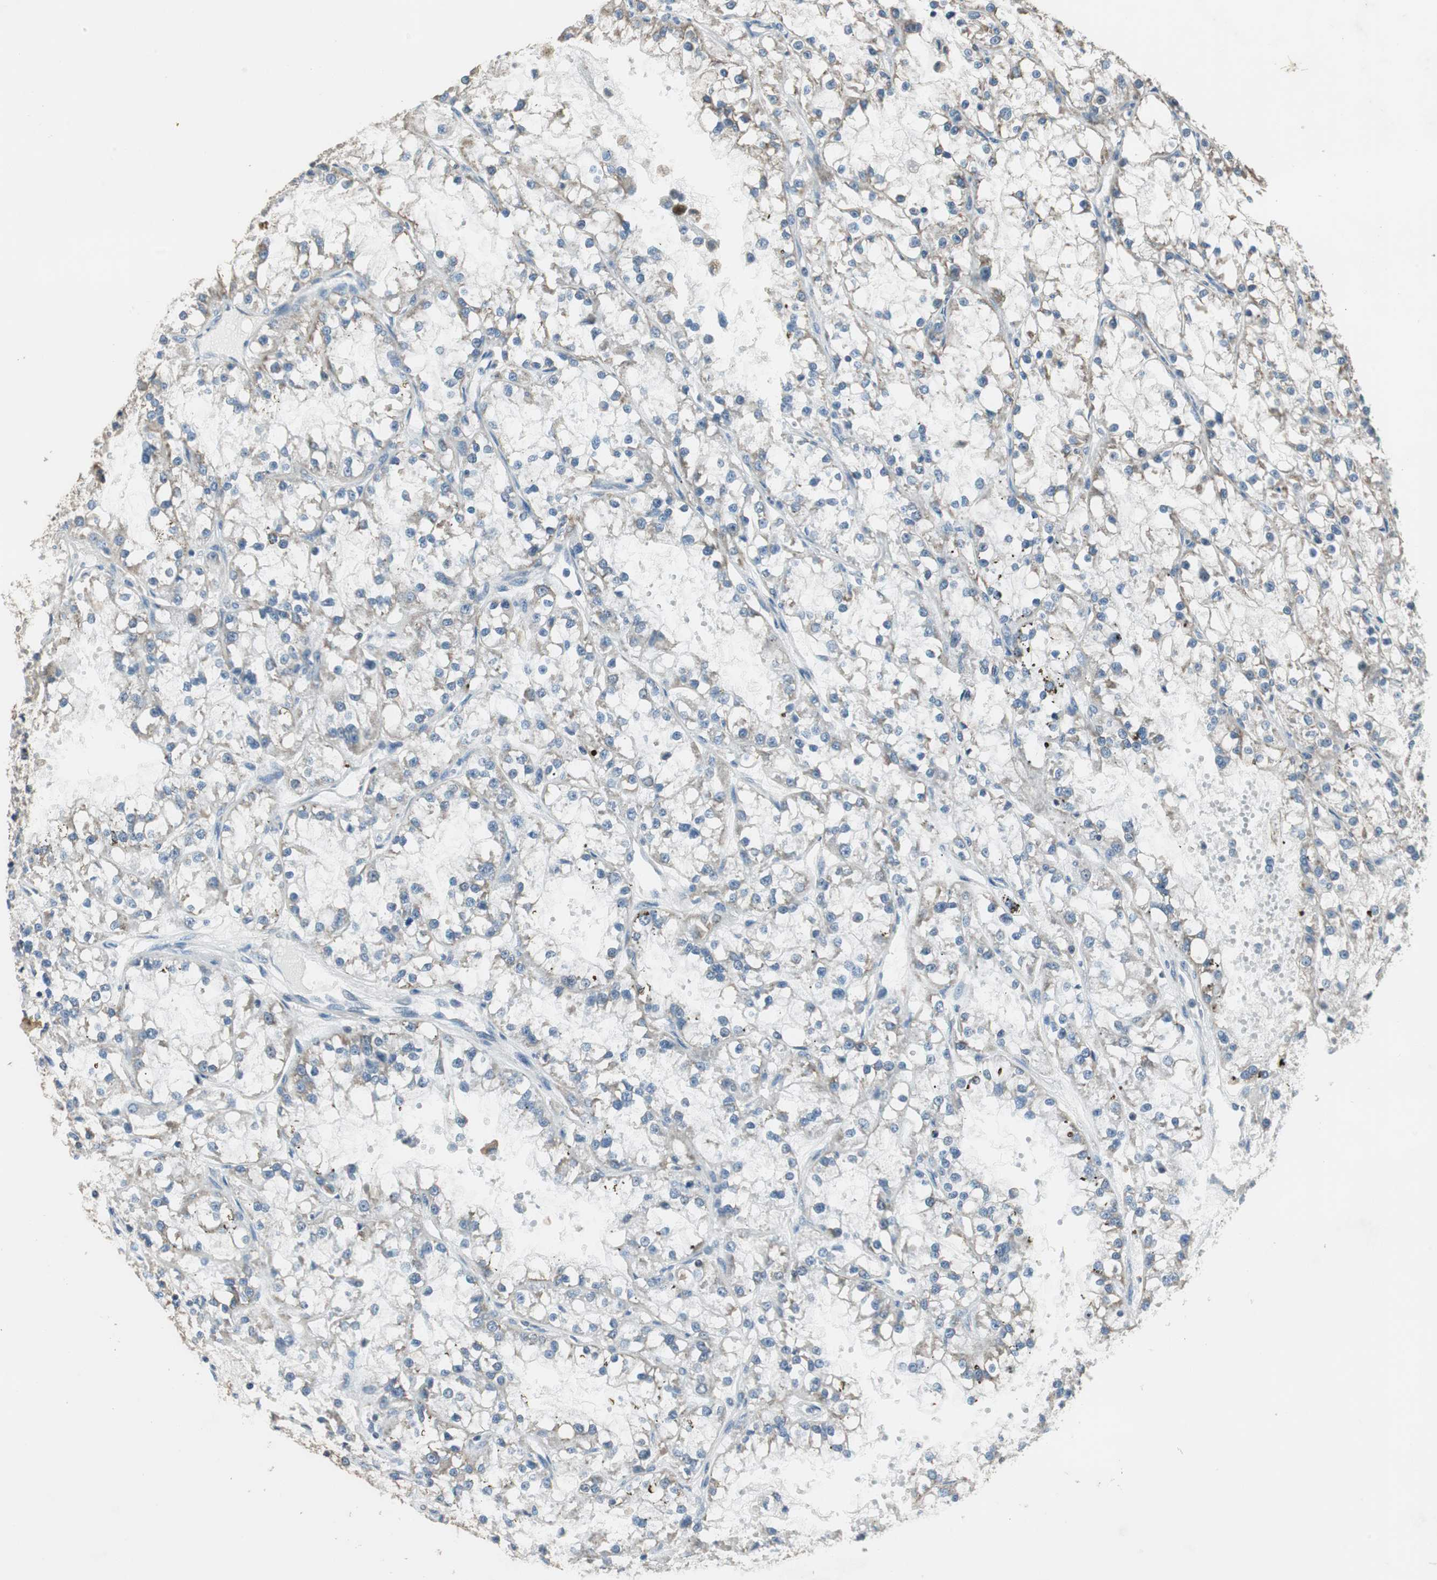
{"staining": {"intensity": "weak", "quantity": "25%-75%", "location": "cytoplasmic/membranous"}, "tissue": "renal cancer", "cell_type": "Tumor cells", "image_type": "cancer", "snomed": [{"axis": "morphology", "description": "Adenocarcinoma, NOS"}, {"axis": "topography", "description": "Kidney"}], "caption": "Immunohistochemical staining of human adenocarcinoma (renal) exhibits low levels of weak cytoplasmic/membranous positivity in about 25%-75% of tumor cells.", "gene": "MSTO1", "patient": {"sex": "female", "age": 52}}